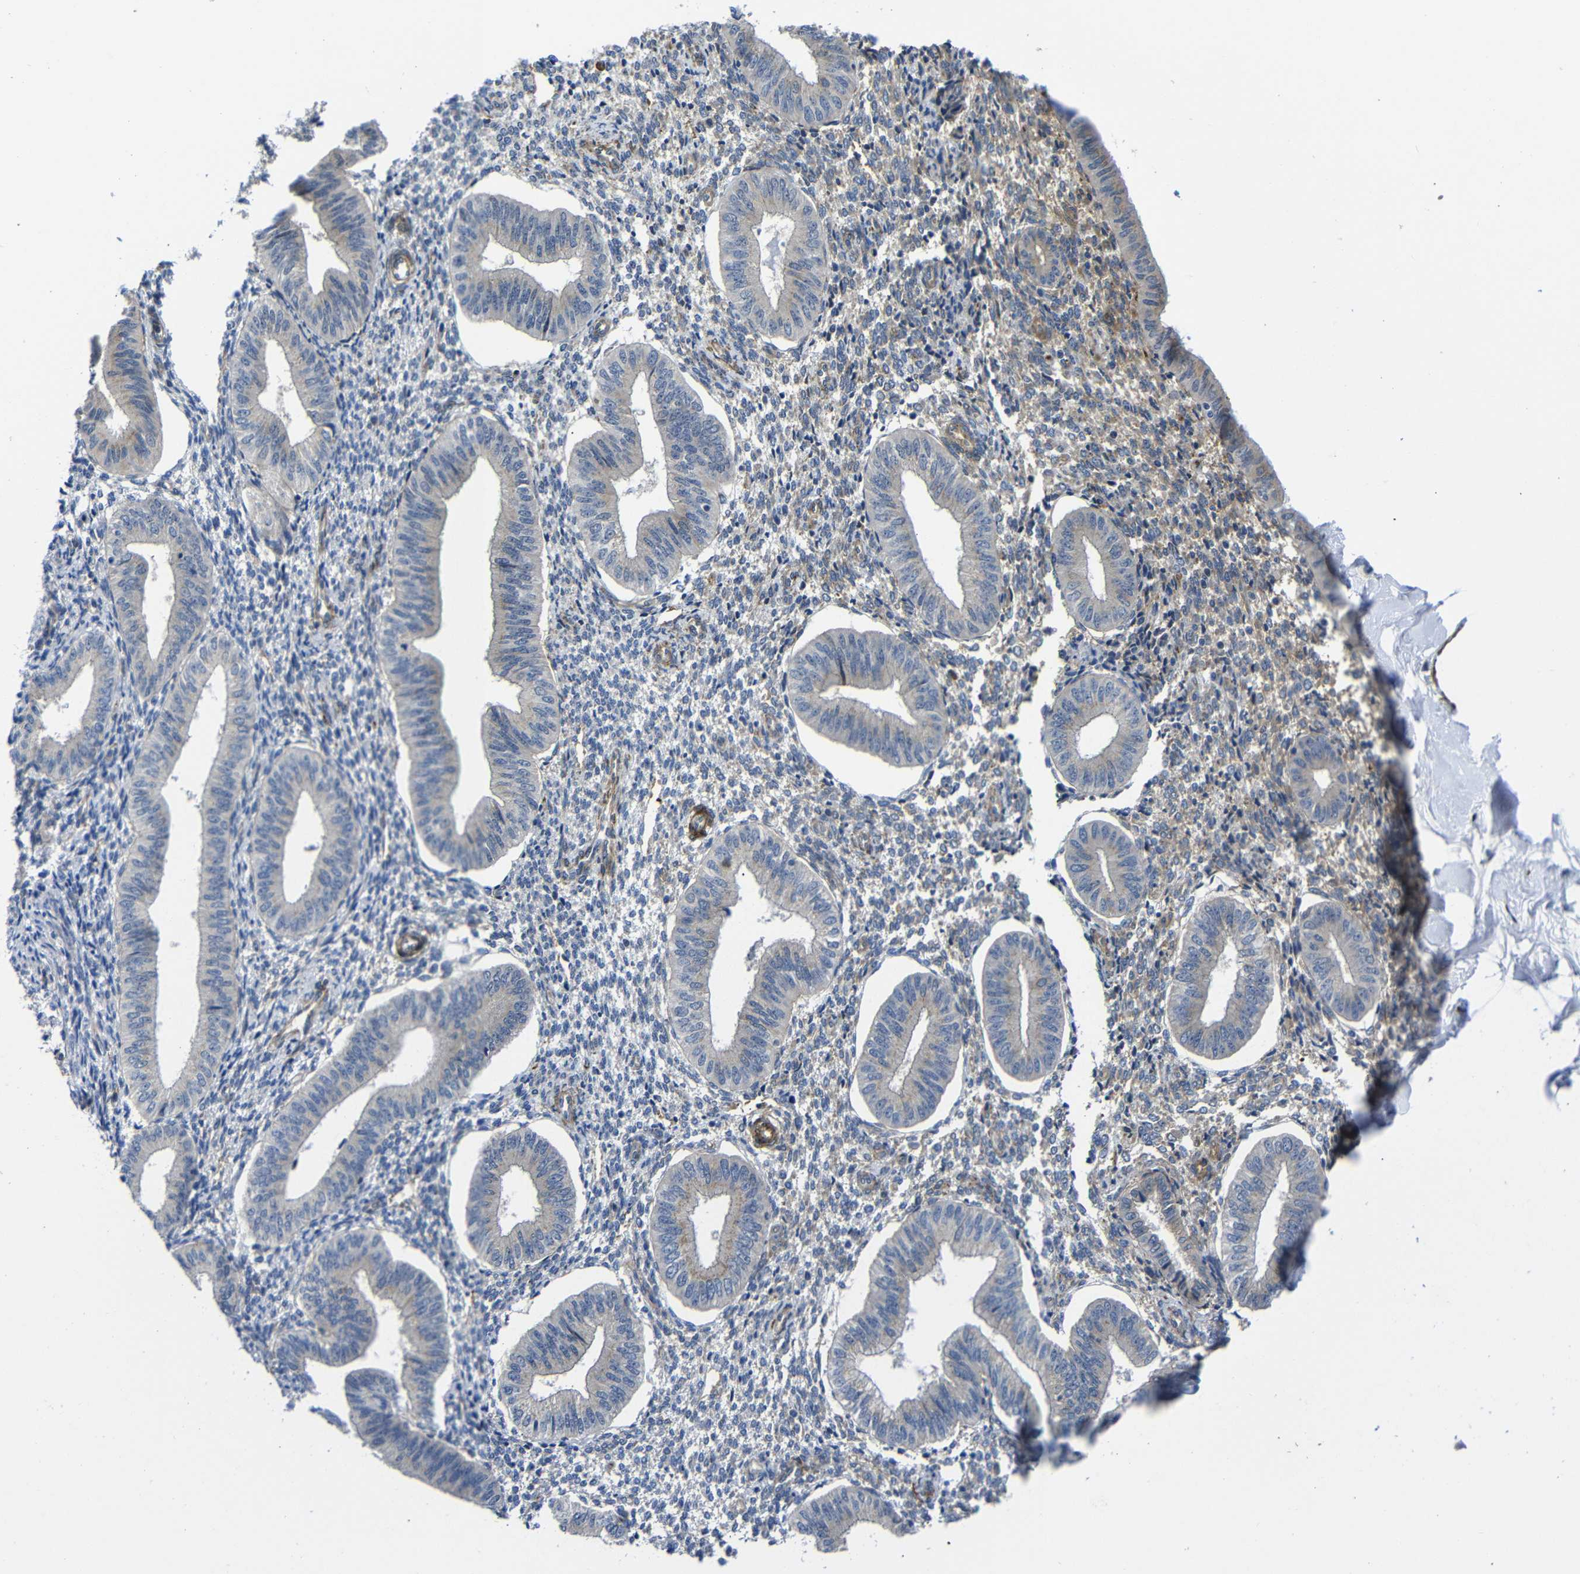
{"staining": {"intensity": "moderate", "quantity": "<25%", "location": "cytoplasmic/membranous"}, "tissue": "endometrium", "cell_type": "Cells in endometrial stroma", "image_type": "normal", "snomed": [{"axis": "morphology", "description": "Normal tissue, NOS"}, {"axis": "topography", "description": "Endometrium"}], "caption": "This is a histology image of immunohistochemistry staining of benign endometrium, which shows moderate expression in the cytoplasmic/membranous of cells in endometrial stroma.", "gene": "PARP14", "patient": {"sex": "female", "age": 50}}